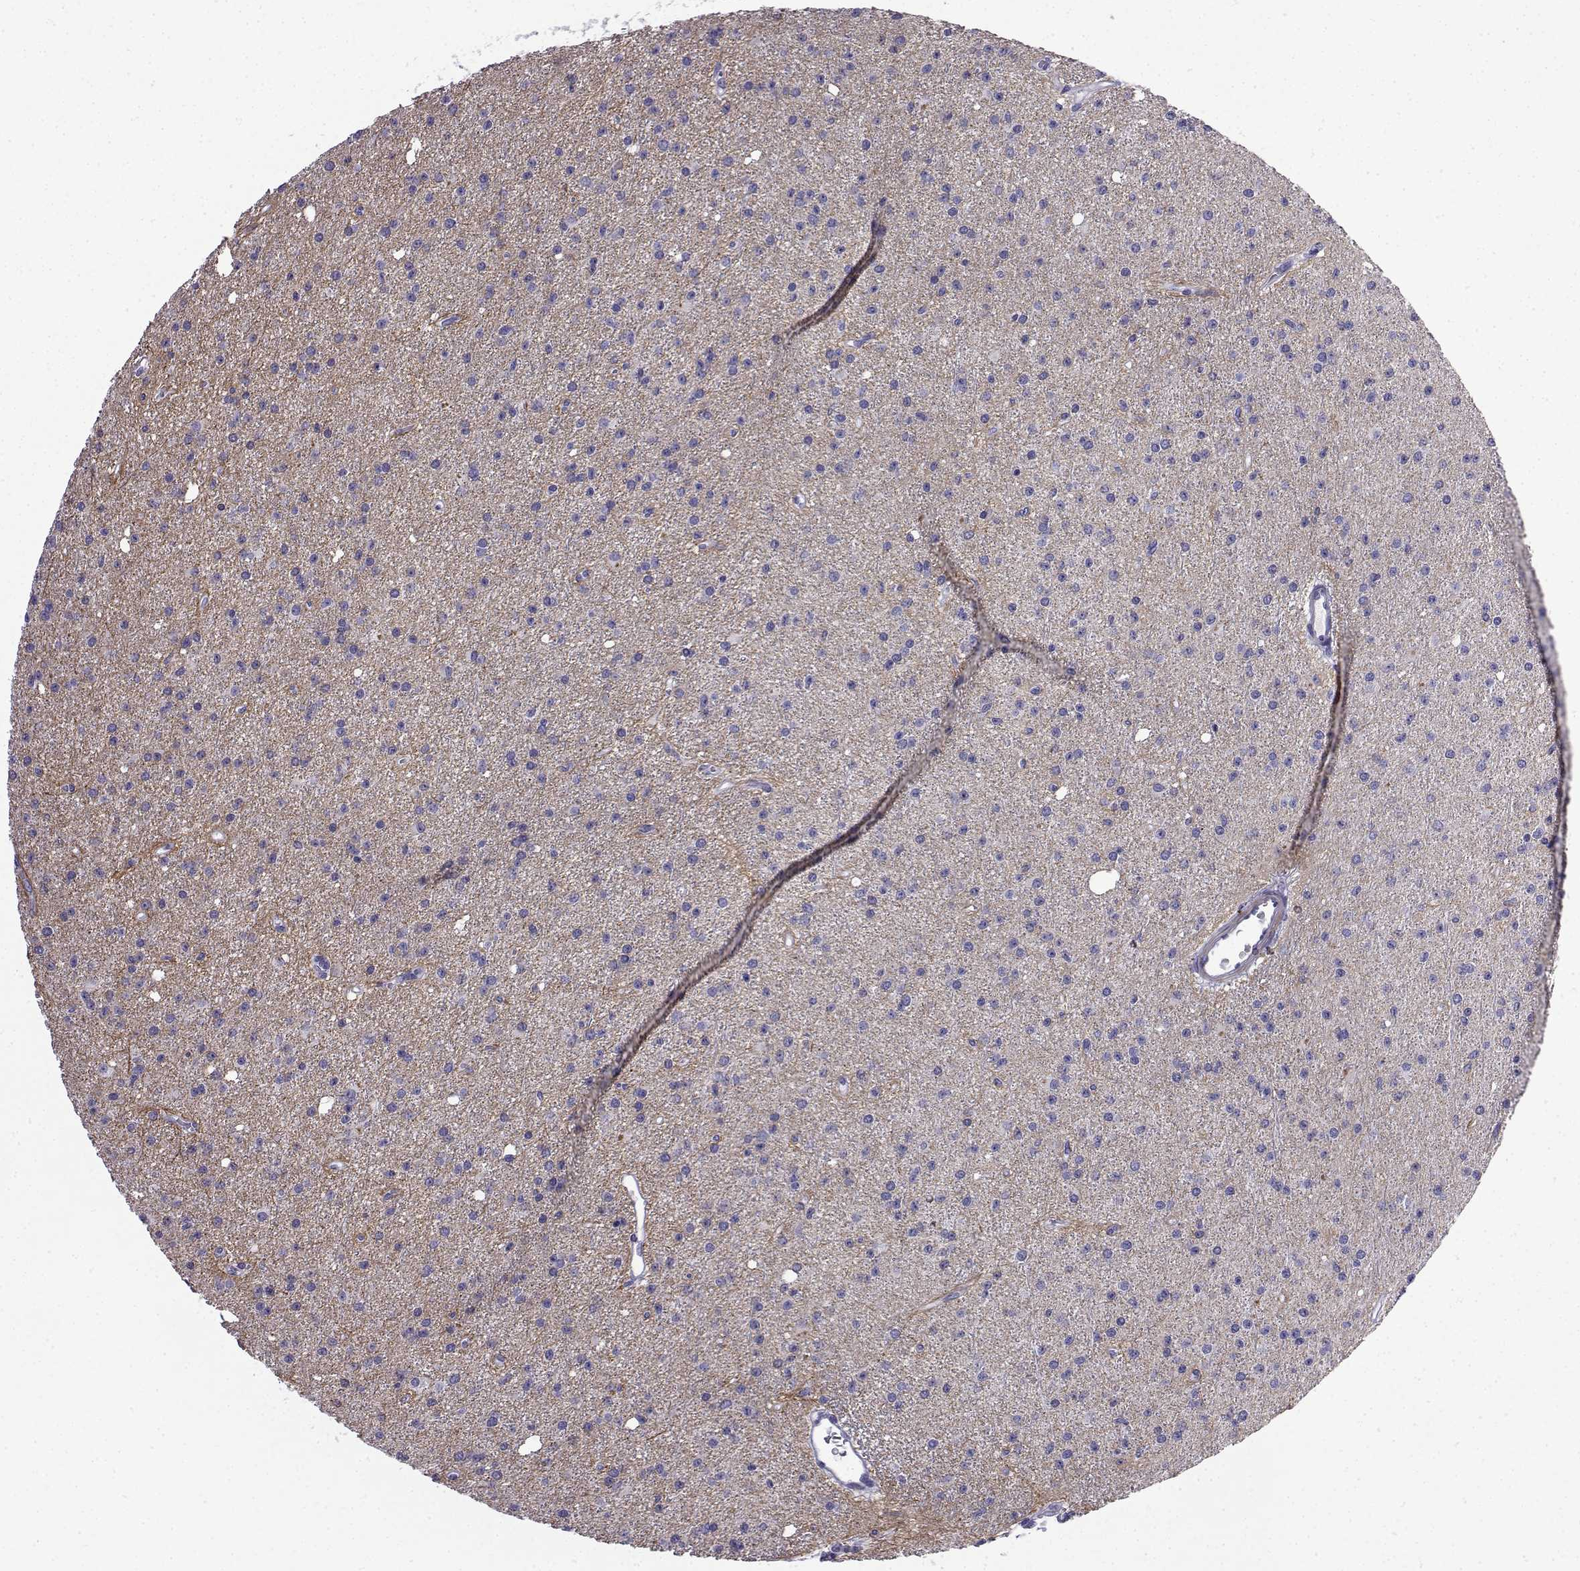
{"staining": {"intensity": "negative", "quantity": "none", "location": "none"}, "tissue": "glioma", "cell_type": "Tumor cells", "image_type": "cancer", "snomed": [{"axis": "morphology", "description": "Glioma, malignant, Low grade"}, {"axis": "topography", "description": "Brain"}], "caption": "Tumor cells are negative for brown protein staining in glioma.", "gene": "KCNF1", "patient": {"sex": "male", "age": 27}}